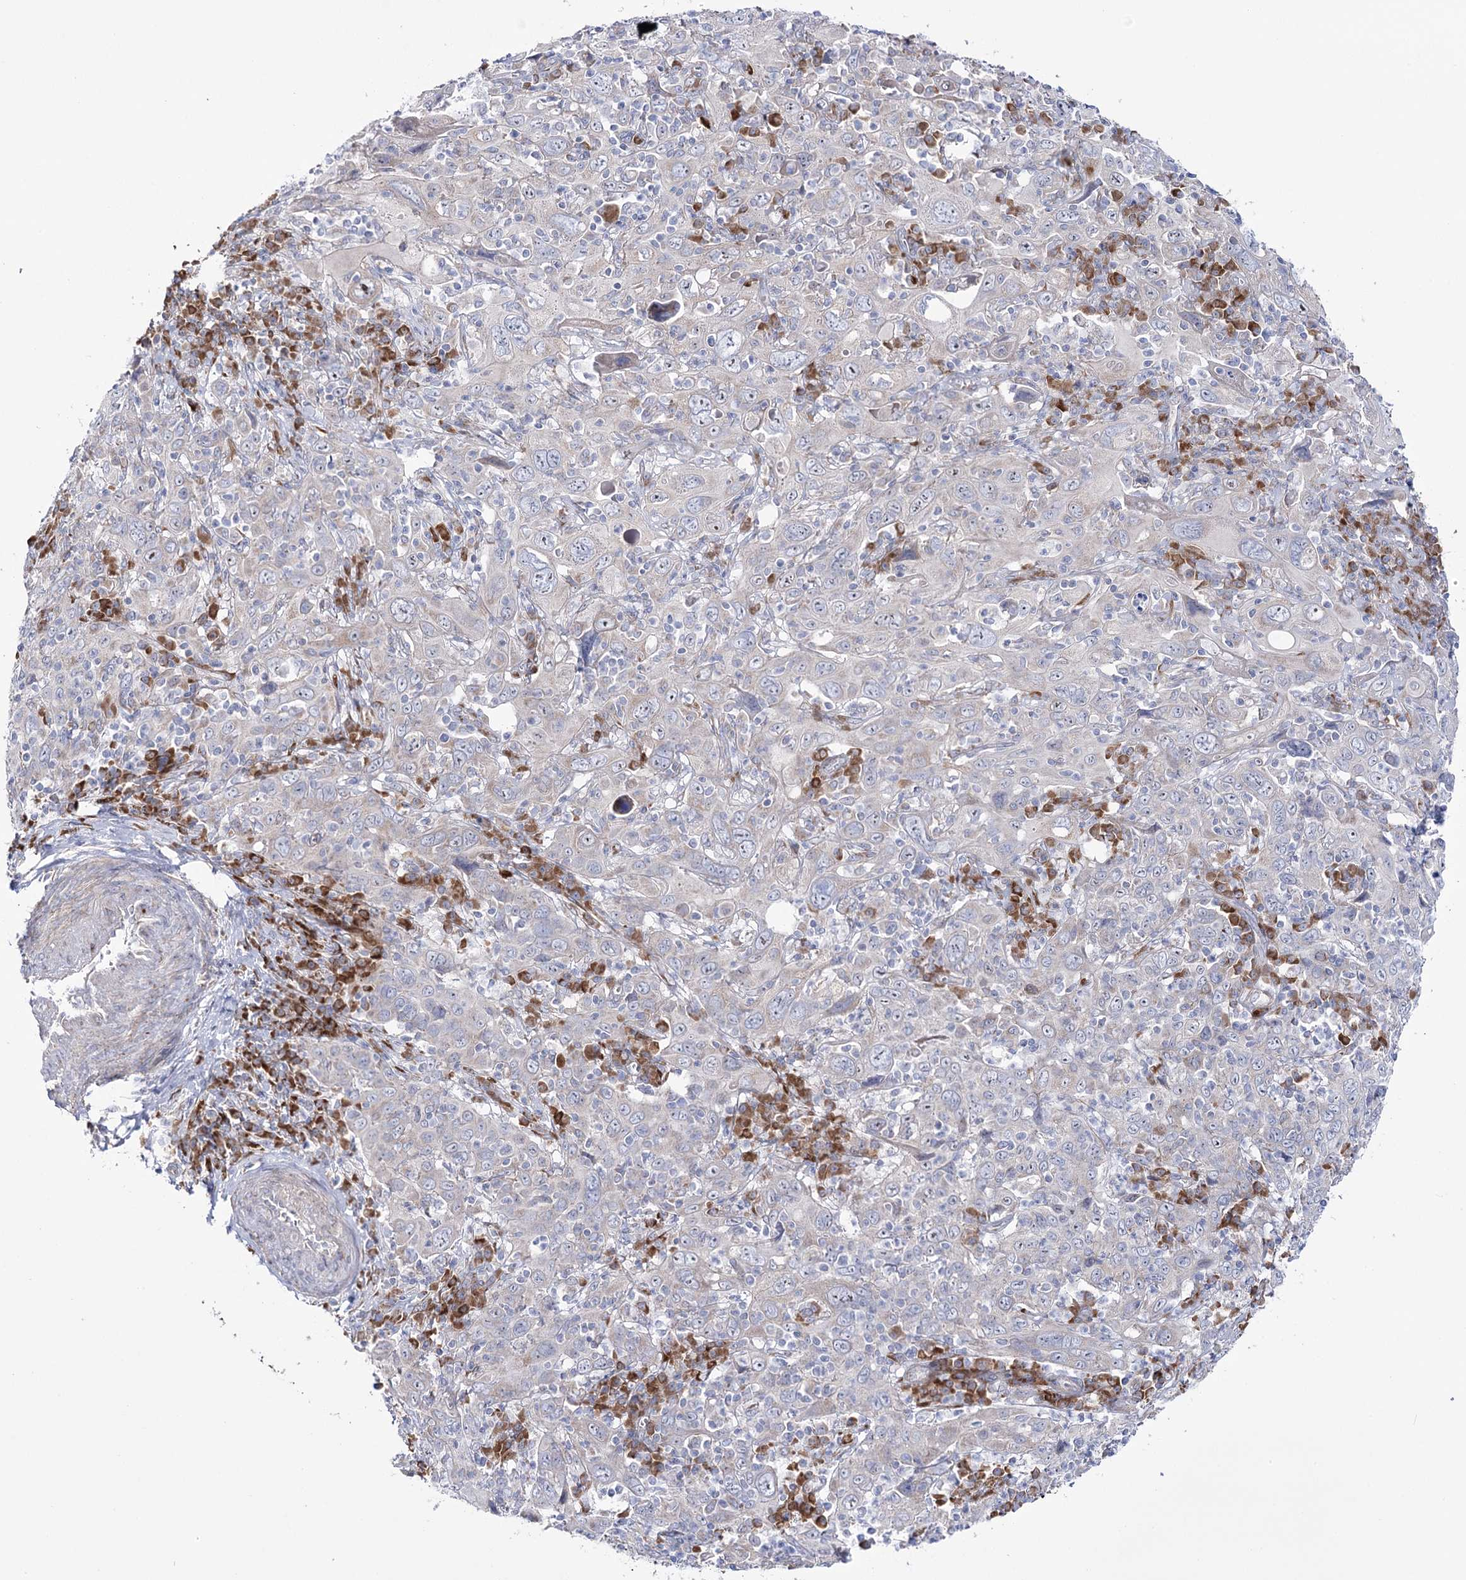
{"staining": {"intensity": "negative", "quantity": "none", "location": "none"}, "tissue": "cervical cancer", "cell_type": "Tumor cells", "image_type": "cancer", "snomed": [{"axis": "morphology", "description": "Squamous cell carcinoma, NOS"}, {"axis": "topography", "description": "Cervix"}], "caption": "Immunohistochemistry of human cervical cancer demonstrates no positivity in tumor cells. (Stains: DAB immunohistochemistry with hematoxylin counter stain, Microscopy: brightfield microscopy at high magnification).", "gene": "METTL5", "patient": {"sex": "female", "age": 46}}